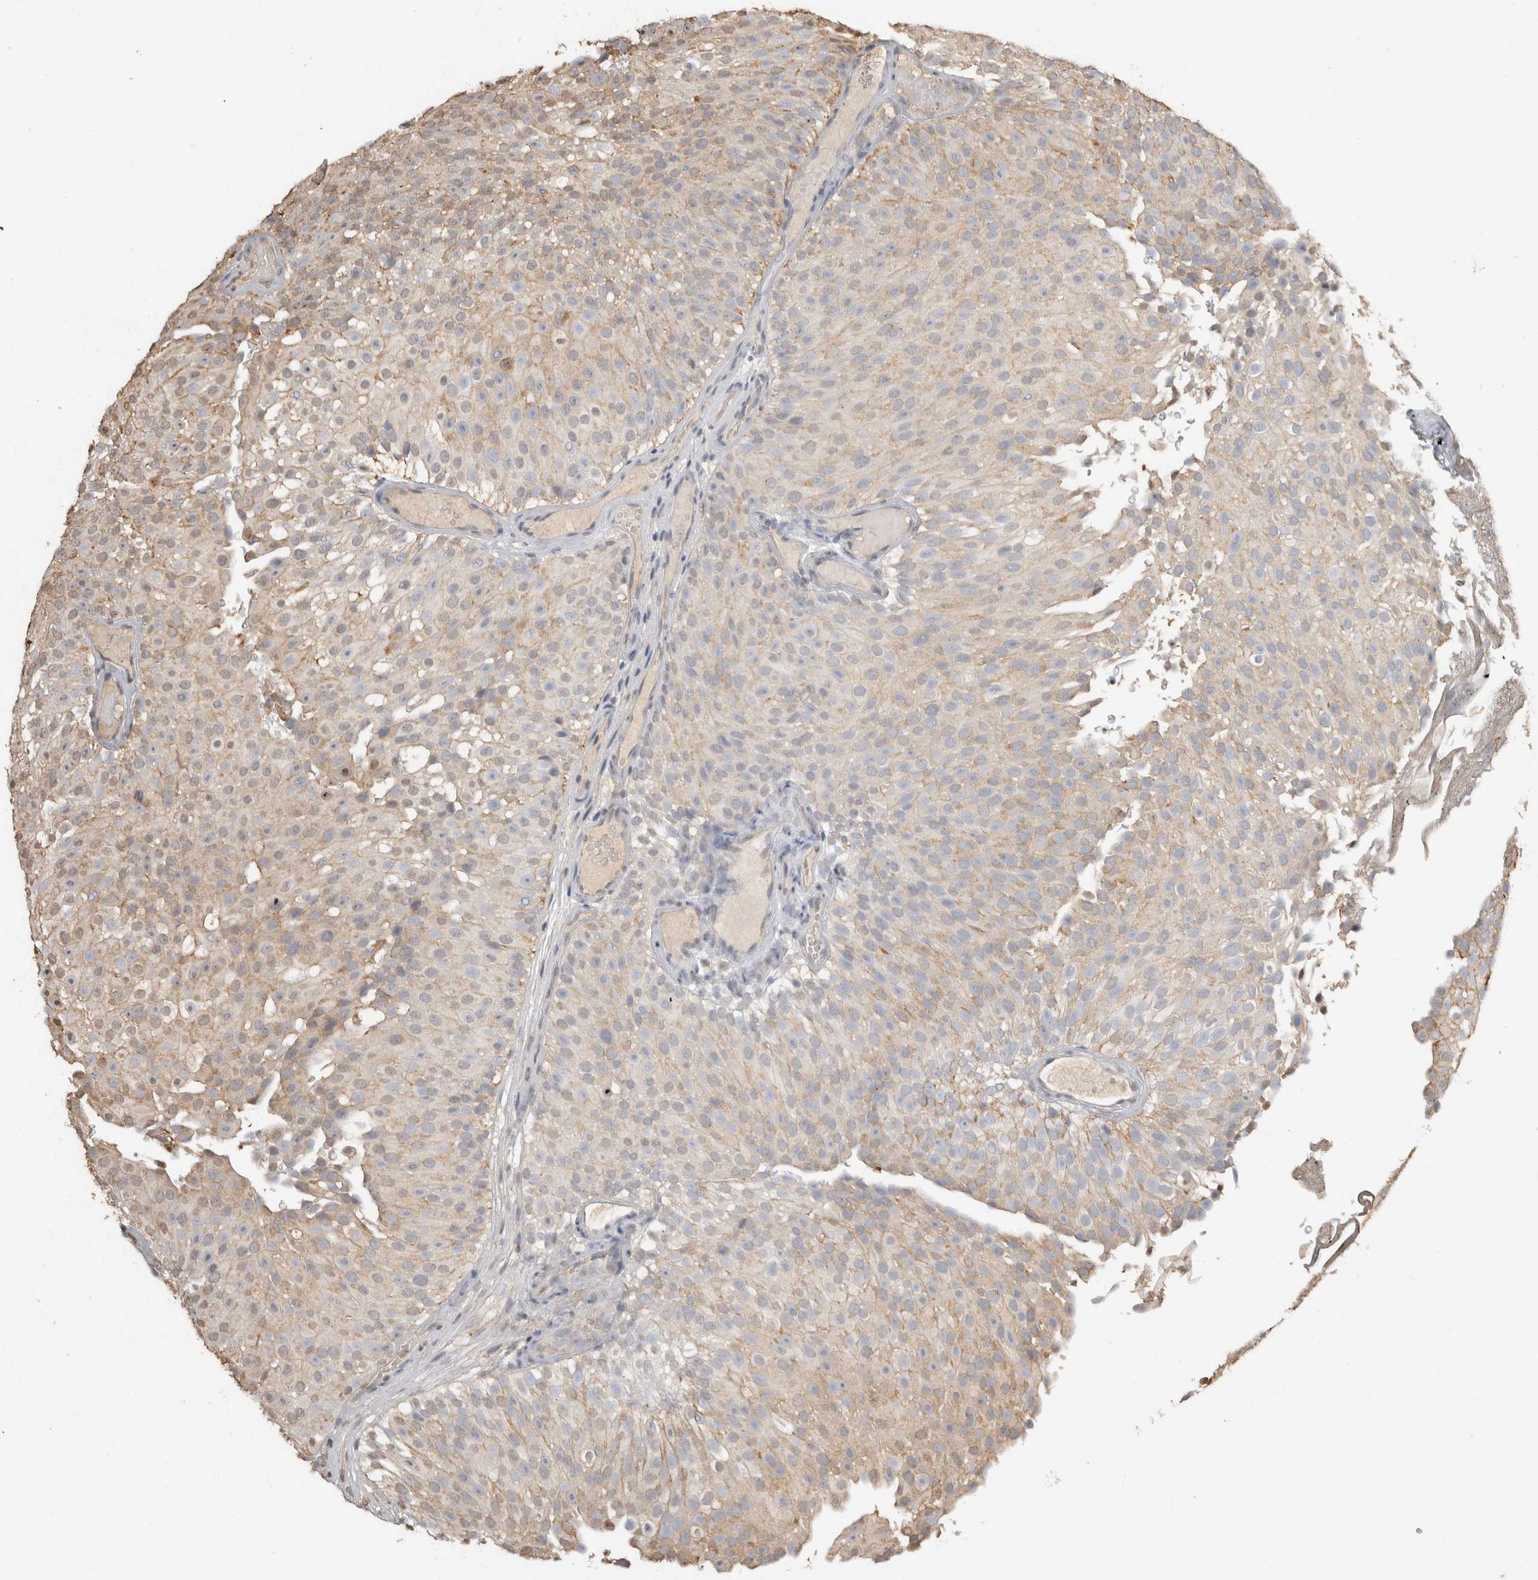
{"staining": {"intensity": "weak", "quantity": "25%-75%", "location": "cytoplasmic/membranous"}, "tissue": "urothelial cancer", "cell_type": "Tumor cells", "image_type": "cancer", "snomed": [{"axis": "morphology", "description": "Urothelial carcinoma, Low grade"}, {"axis": "topography", "description": "Urinary bladder"}], "caption": "Immunohistochemistry (IHC) staining of low-grade urothelial carcinoma, which reveals low levels of weak cytoplasmic/membranous staining in approximately 25%-75% of tumor cells indicating weak cytoplasmic/membranous protein expression. The staining was performed using DAB (3,3'-diaminobenzidine) (brown) for protein detection and nuclei were counterstained in hematoxylin (blue).", "gene": "NAALADL2", "patient": {"sex": "male", "age": 78}}